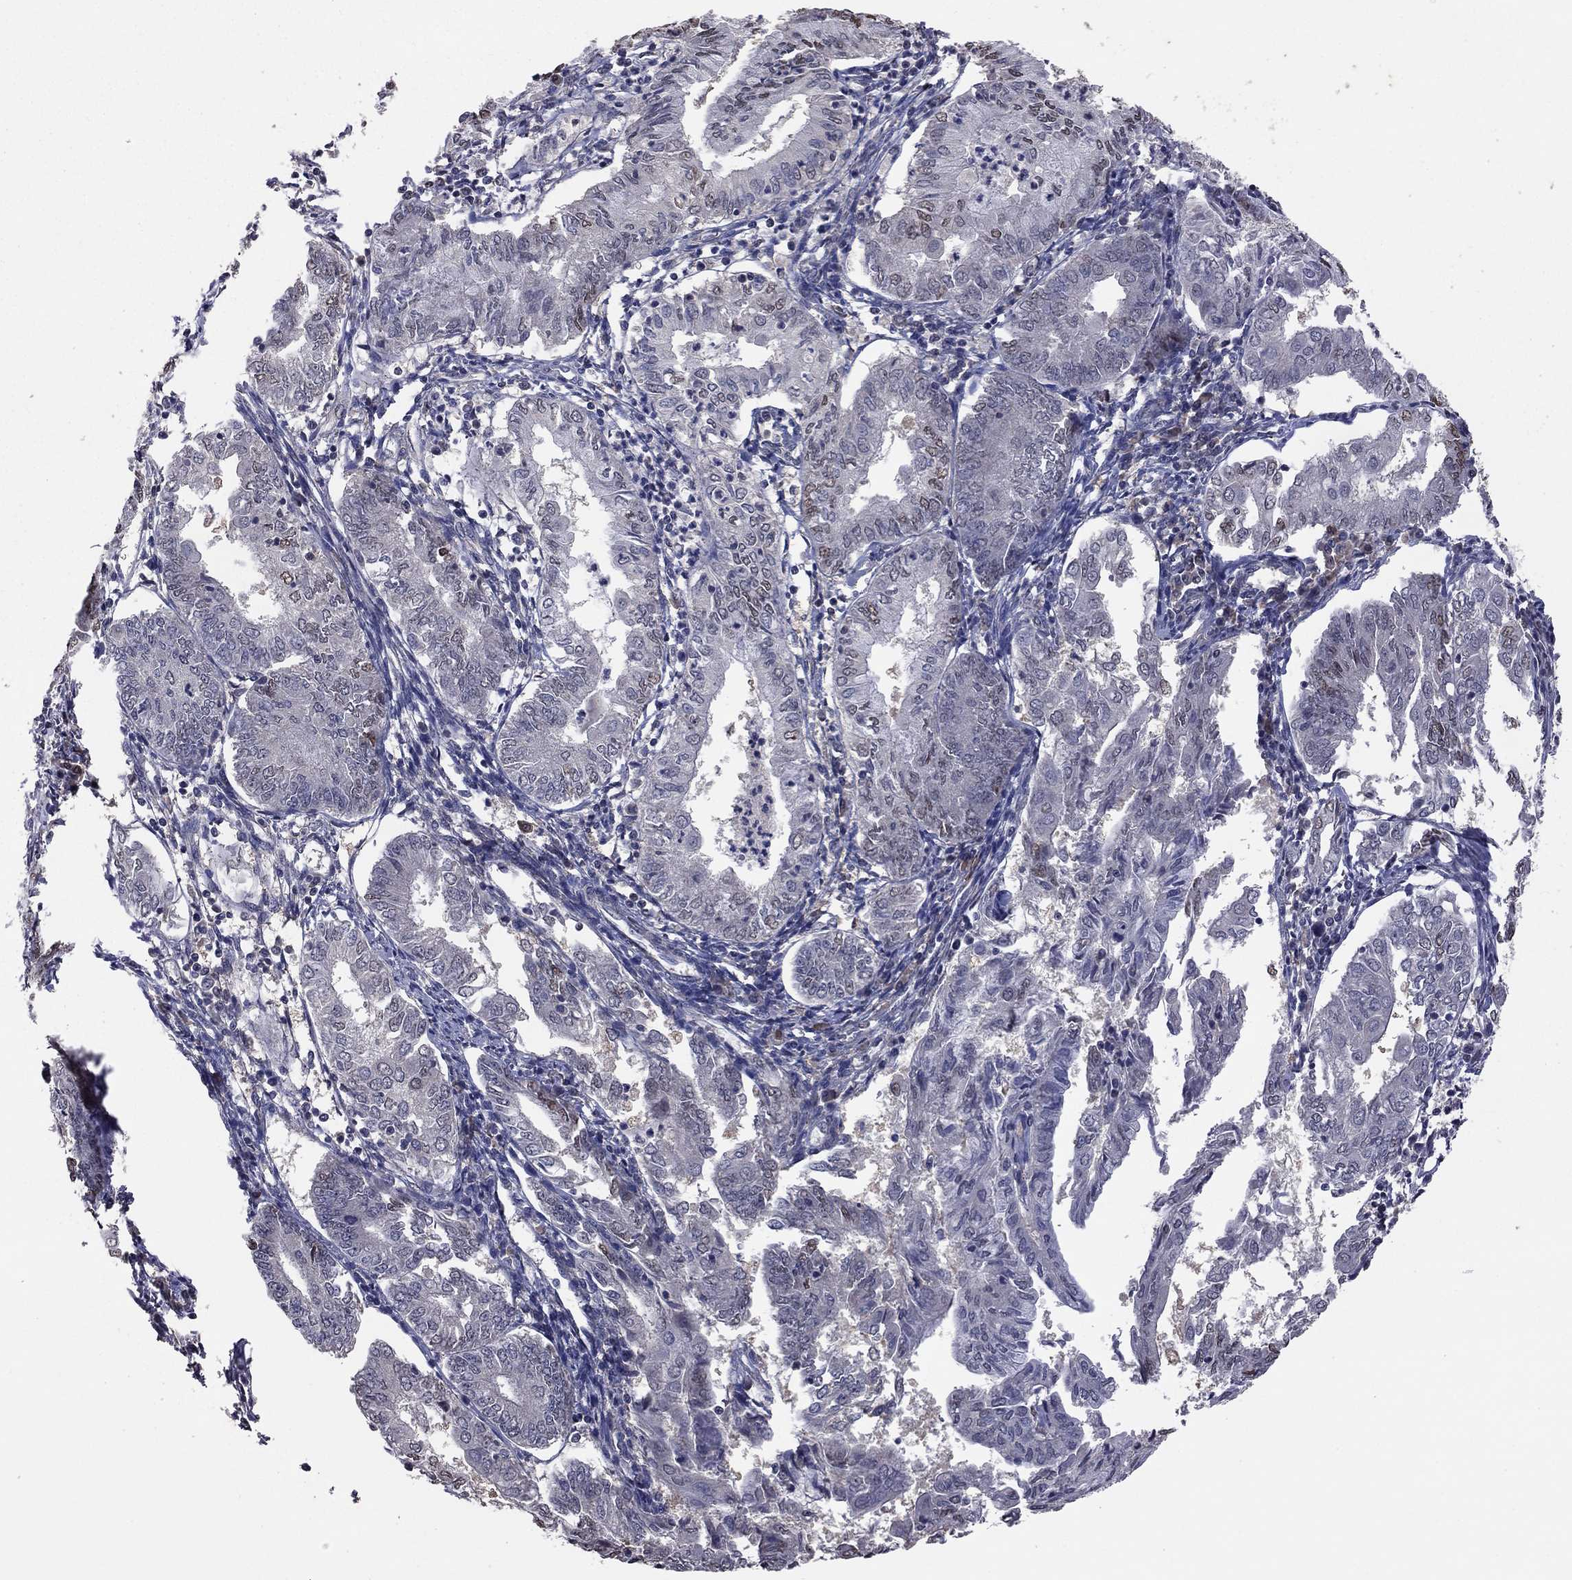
{"staining": {"intensity": "negative", "quantity": "none", "location": "none"}, "tissue": "endometrial cancer", "cell_type": "Tumor cells", "image_type": "cancer", "snomed": [{"axis": "morphology", "description": "Adenocarcinoma, NOS"}, {"axis": "topography", "description": "Endometrium"}], "caption": "Immunohistochemistry (IHC) micrograph of neoplastic tissue: human endometrial cancer (adenocarcinoma) stained with DAB exhibits no significant protein expression in tumor cells.", "gene": "TSNARE1", "patient": {"sex": "female", "age": 68}}